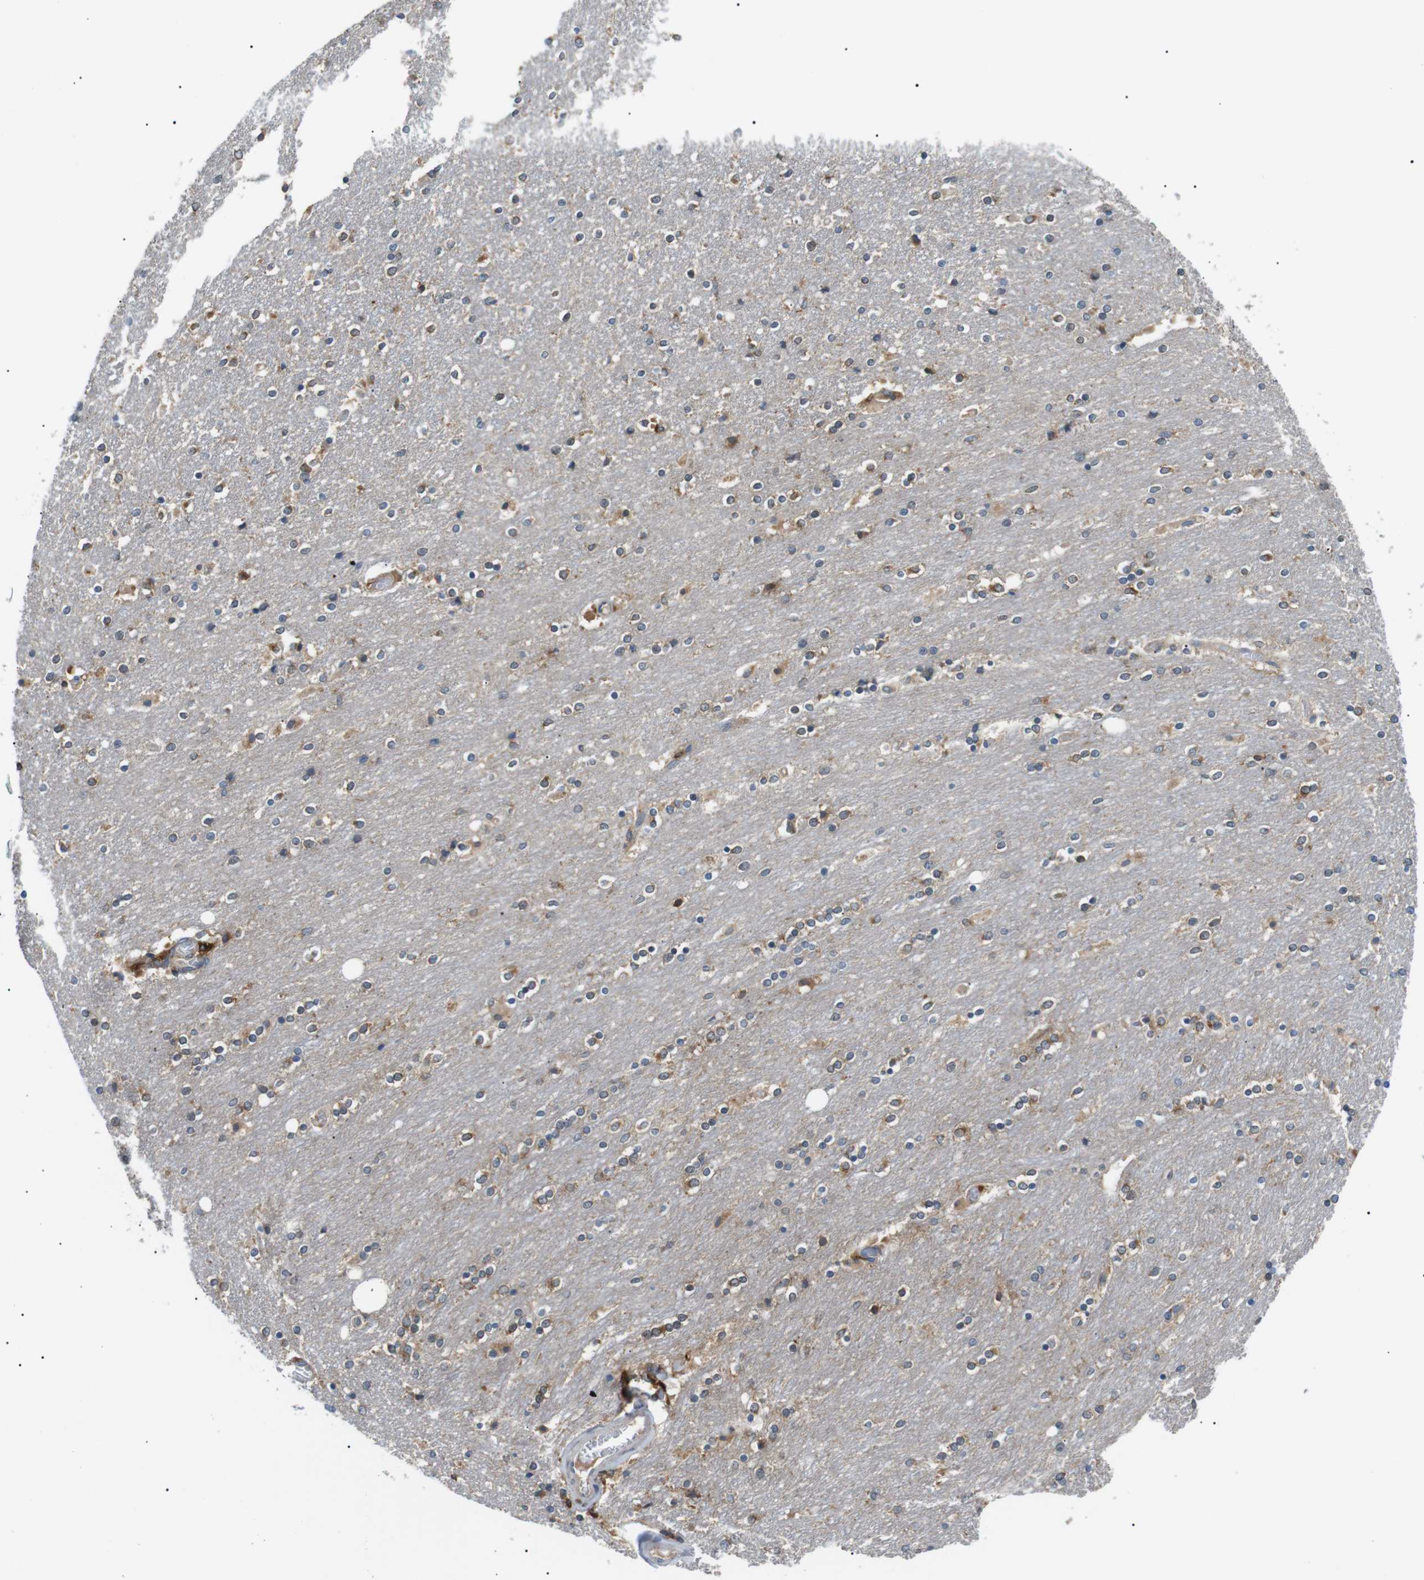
{"staining": {"intensity": "moderate", "quantity": "25%-75%", "location": "cytoplasmic/membranous"}, "tissue": "caudate", "cell_type": "Glial cells", "image_type": "normal", "snomed": [{"axis": "morphology", "description": "Normal tissue, NOS"}, {"axis": "topography", "description": "Lateral ventricle wall"}], "caption": "Glial cells show medium levels of moderate cytoplasmic/membranous positivity in approximately 25%-75% of cells in benign human caudate.", "gene": "RAB9A", "patient": {"sex": "female", "age": 54}}